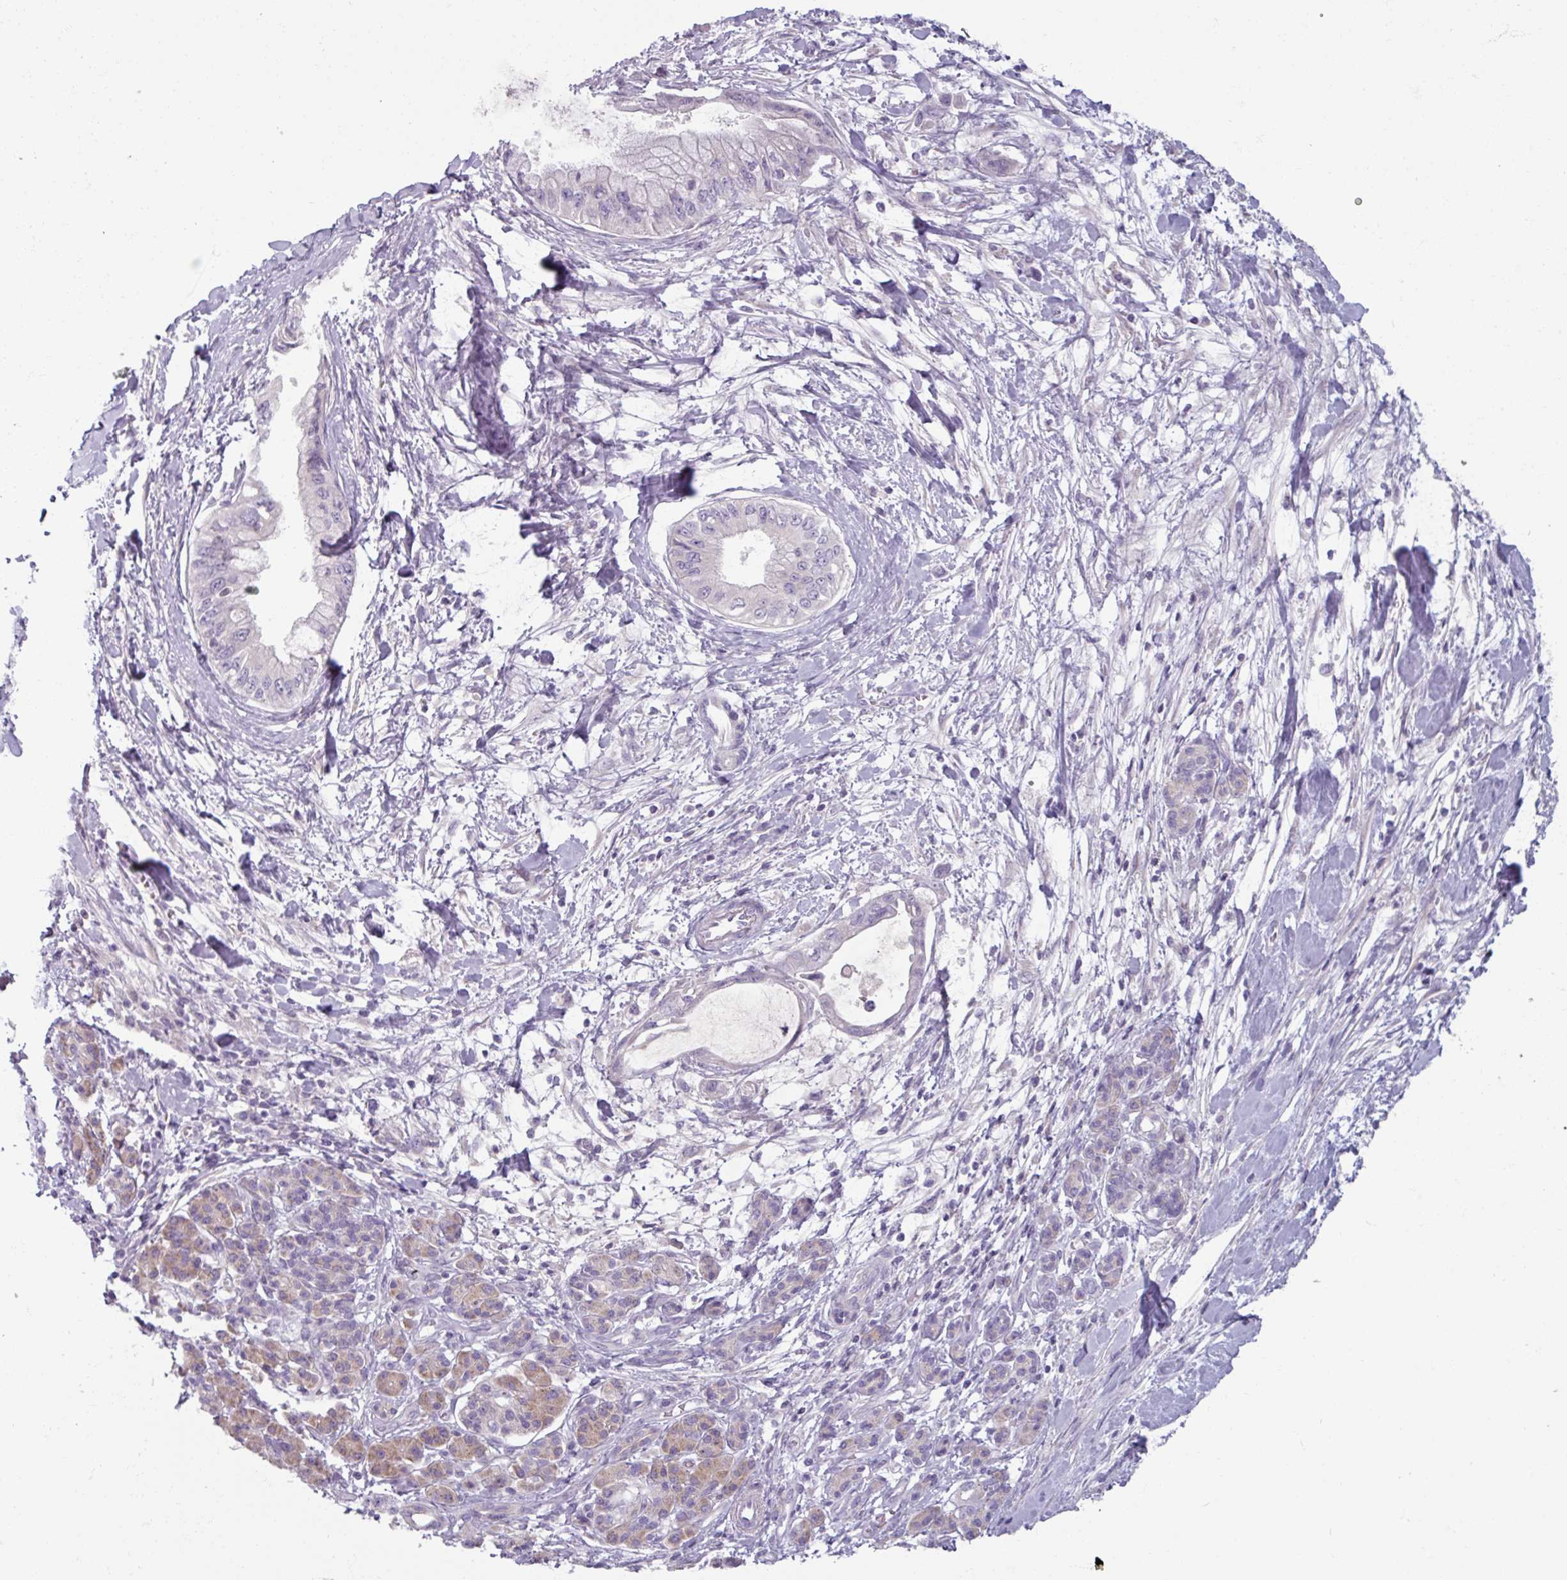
{"staining": {"intensity": "negative", "quantity": "none", "location": "none"}, "tissue": "pancreatic cancer", "cell_type": "Tumor cells", "image_type": "cancer", "snomed": [{"axis": "morphology", "description": "Adenocarcinoma, NOS"}, {"axis": "topography", "description": "Pancreas"}], "caption": "Immunohistochemistry (IHC) of pancreatic adenocarcinoma displays no staining in tumor cells. (DAB (3,3'-diaminobenzidine) immunohistochemistry (IHC), high magnification).", "gene": "SMIM11", "patient": {"sex": "male", "age": 48}}